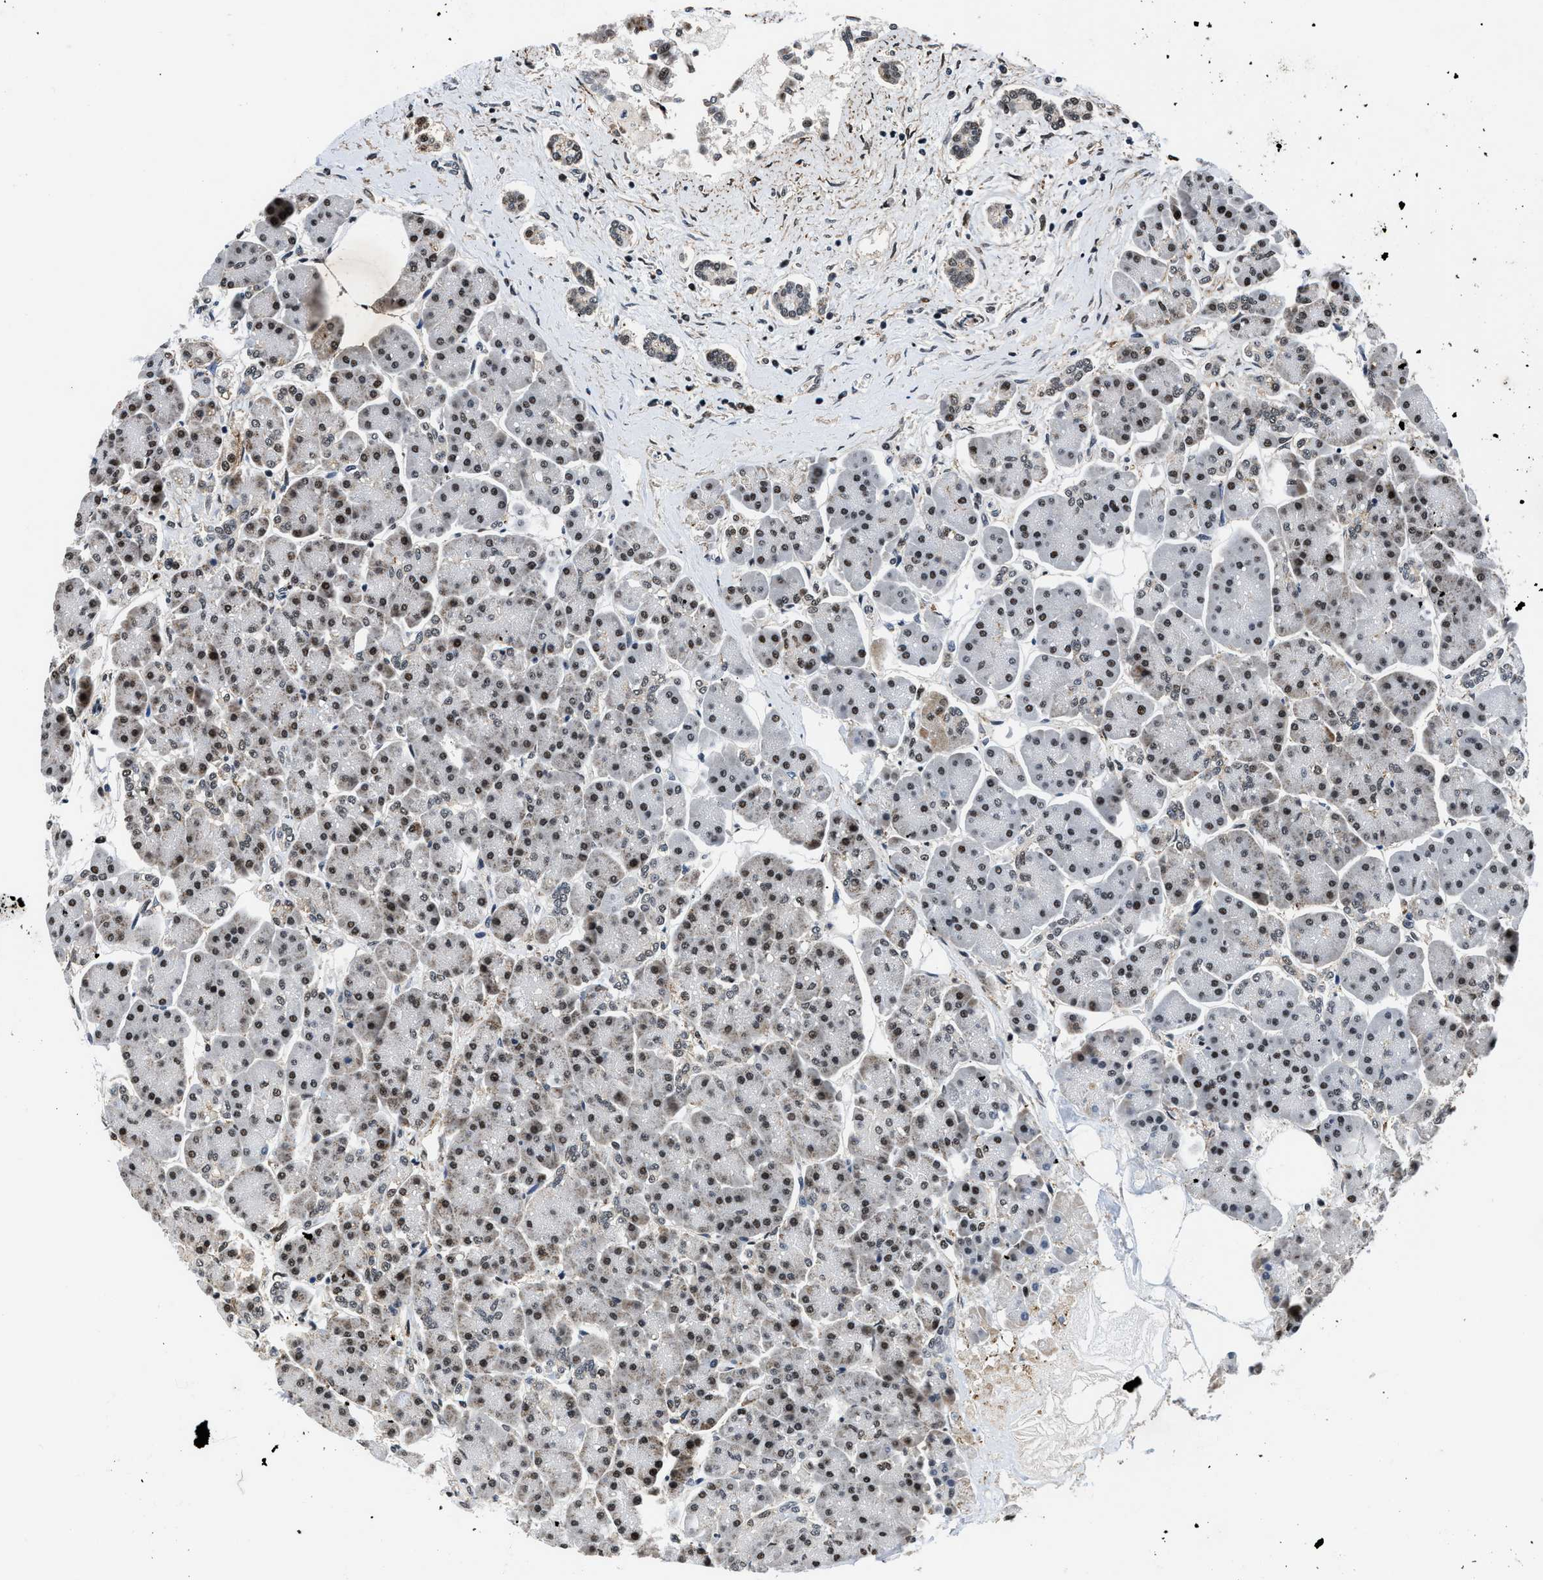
{"staining": {"intensity": "strong", "quantity": ">75%", "location": "nuclear"}, "tissue": "pancreas", "cell_type": "Exocrine glandular cells", "image_type": "normal", "snomed": [{"axis": "morphology", "description": "Normal tissue, NOS"}, {"axis": "topography", "description": "Pancreas"}], "caption": "A high amount of strong nuclear expression is present in about >75% of exocrine glandular cells in normal pancreas. The staining is performed using DAB brown chromogen to label protein expression. The nuclei are counter-stained blue using hematoxylin.", "gene": "HNRNPF", "patient": {"sex": "female", "age": 70}}